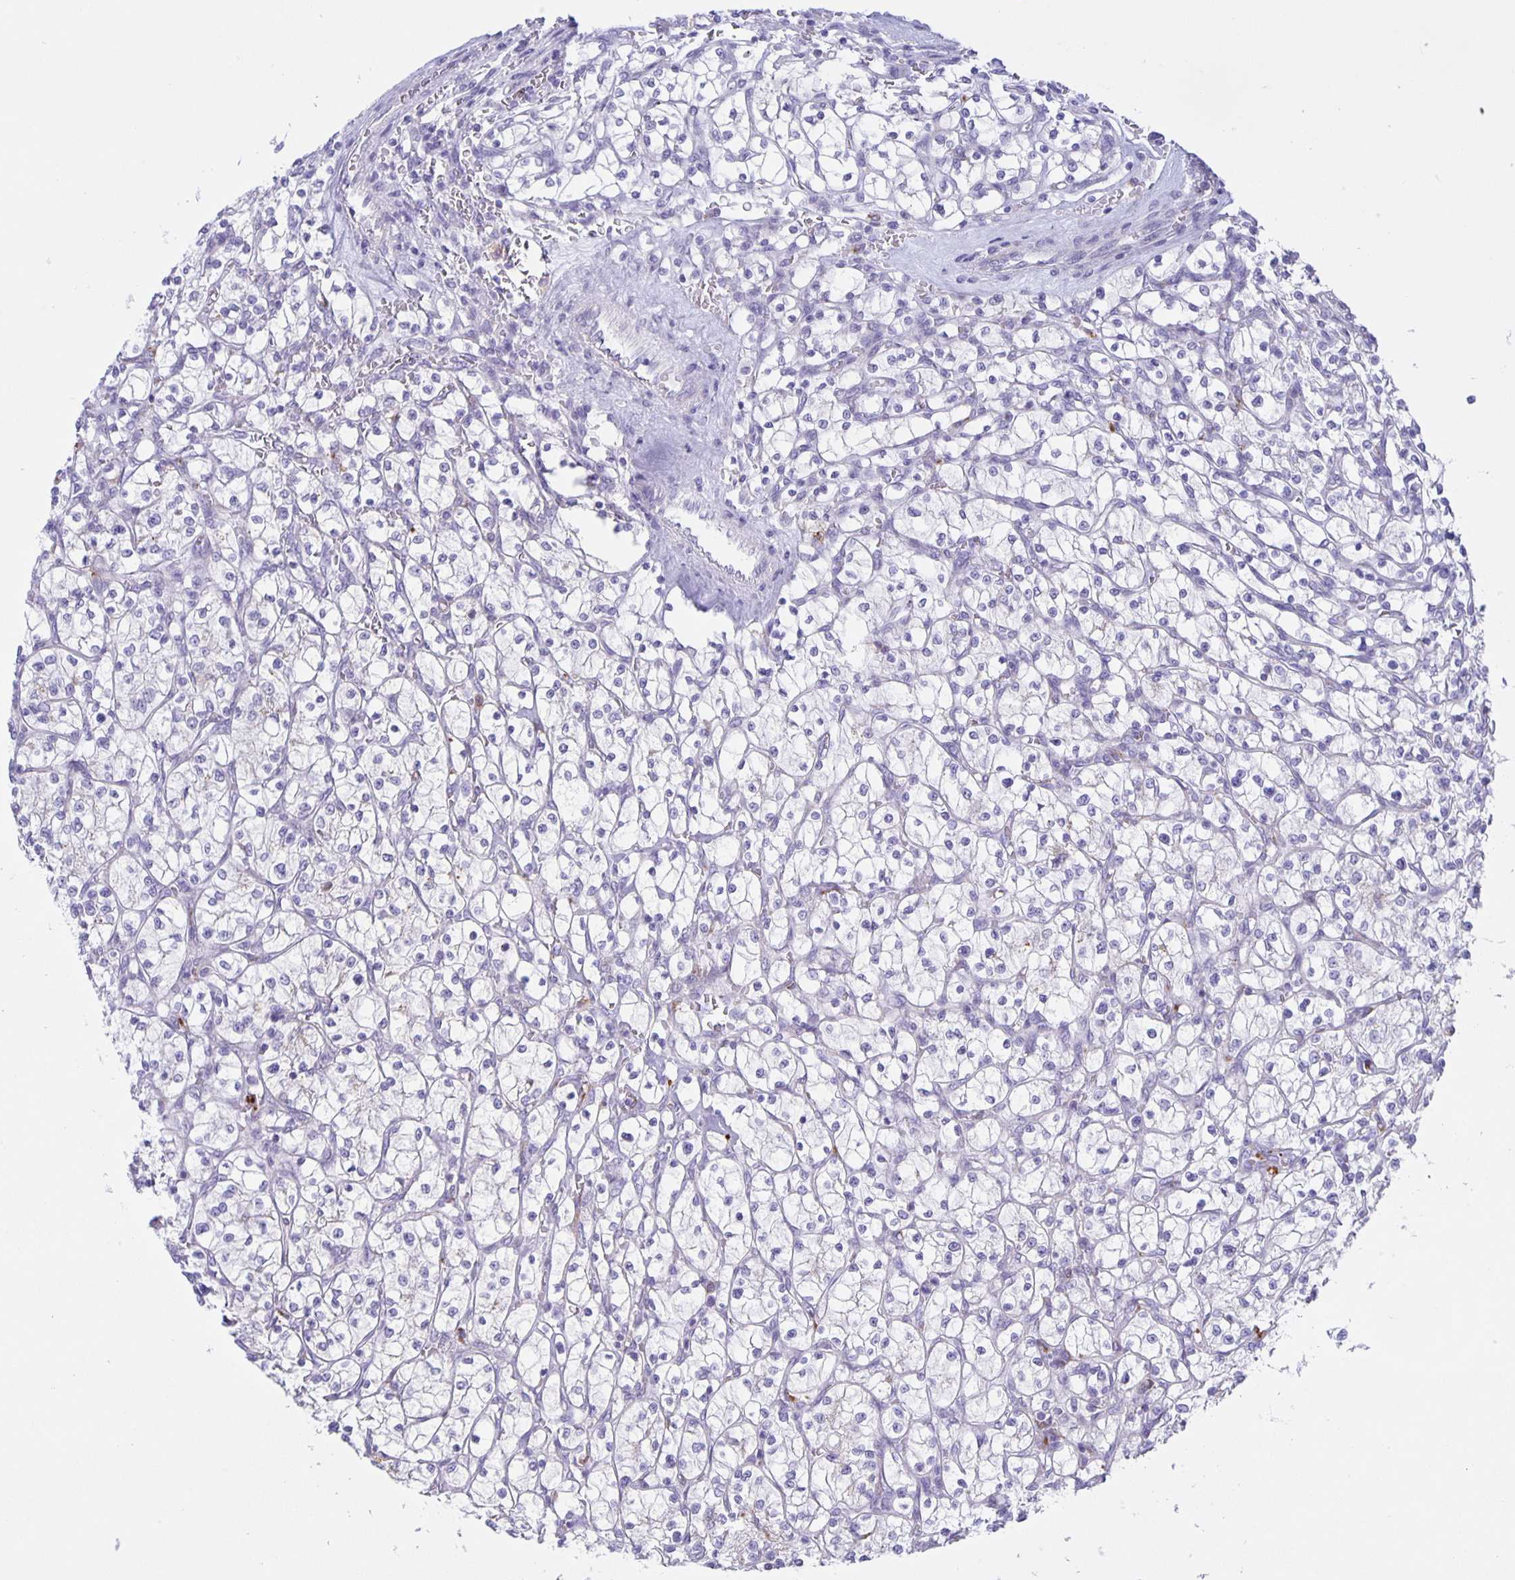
{"staining": {"intensity": "negative", "quantity": "none", "location": "none"}, "tissue": "renal cancer", "cell_type": "Tumor cells", "image_type": "cancer", "snomed": [{"axis": "morphology", "description": "Adenocarcinoma, NOS"}, {"axis": "topography", "description": "Kidney"}], "caption": "DAB (3,3'-diaminobenzidine) immunohistochemical staining of renal cancer exhibits no significant positivity in tumor cells.", "gene": "LIPA", "patient": {"sex": "female", "age": 64}}